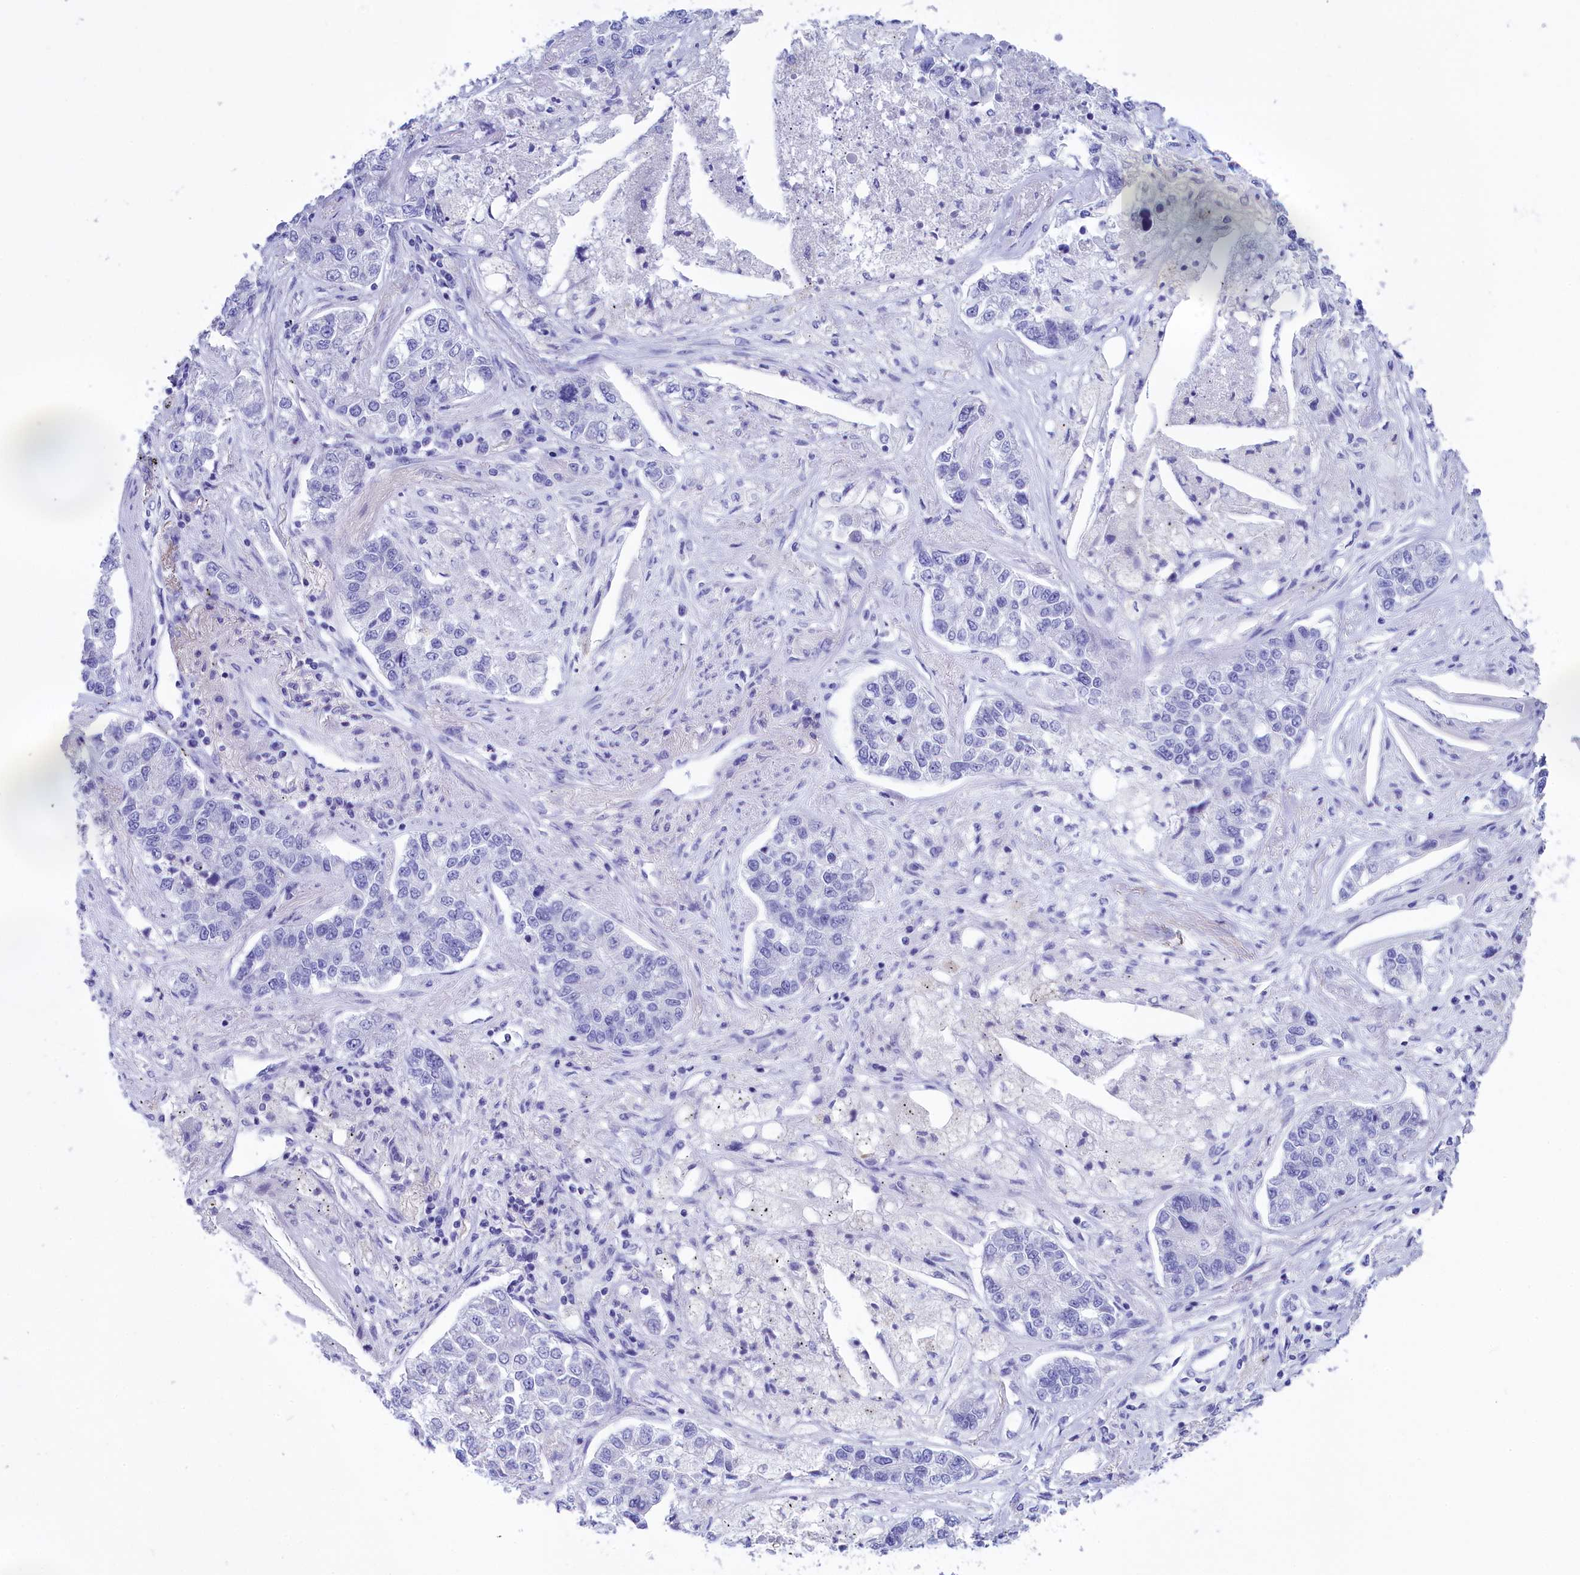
{"staining": {"intensity": "negative", "quantity": "none", "location": "none"}, "tissue": "lung cancer", "cell_type": "Tumor cells", "image_type": "cancer", "snomed": [{"axis": "morphology", "description": "Adenocarcinoma, NOS"}, {"axis": "topography", "description": "Lung"}], "caption": "The immunohistochemistry (IHC) histopathology image has no significant expression in tumor cells of lung cancer (adenocarcinoma) tissue.", "gene": "PRDM12", "patient": {"sex": "male", "age": 49}}